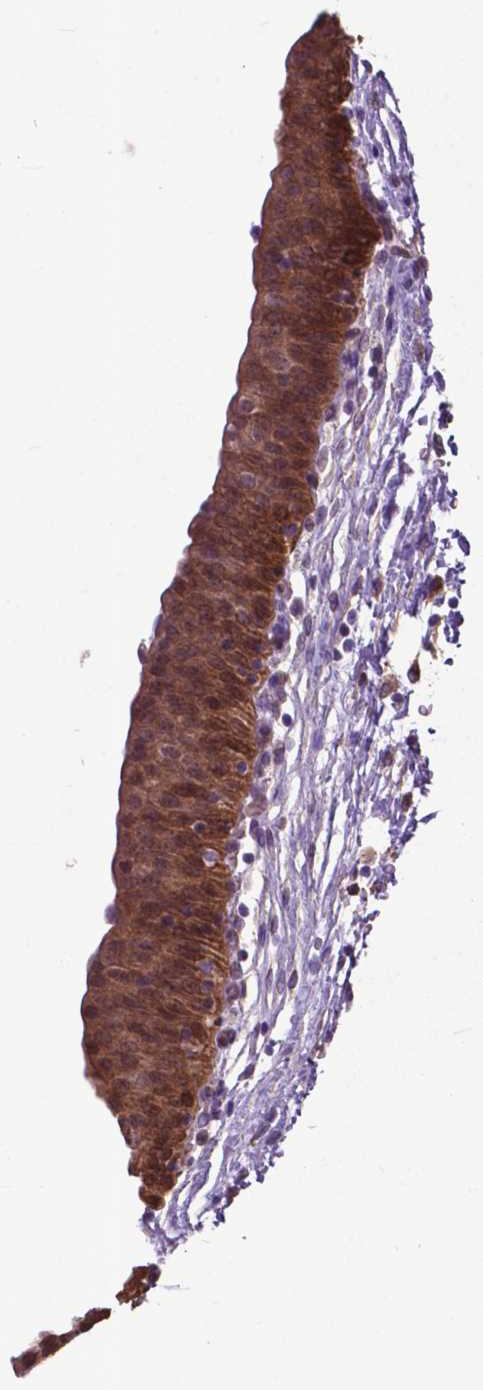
{"staining": {"intensity": "moderate", "quantity": ">75%", "location": "cytoplasmic/membranous"}, "tissue": "urinary bladder", "cell_type": "Urothelial cells", "image_type": "normal", "snomed": [{"axis": "morphology", "description": "Normal tissue, NOS"}, {"axis": "topography", "description": "Urinary bladder"}], "caption": "About >75% of urothelial cells in benign urinary bladder reveal moderate cytoplasmic/membranous protein positivity as visualized by brown immunohistochemical staining.", "gene": "PDLIM1", "patient": {"sex": "male", "age": 56}}